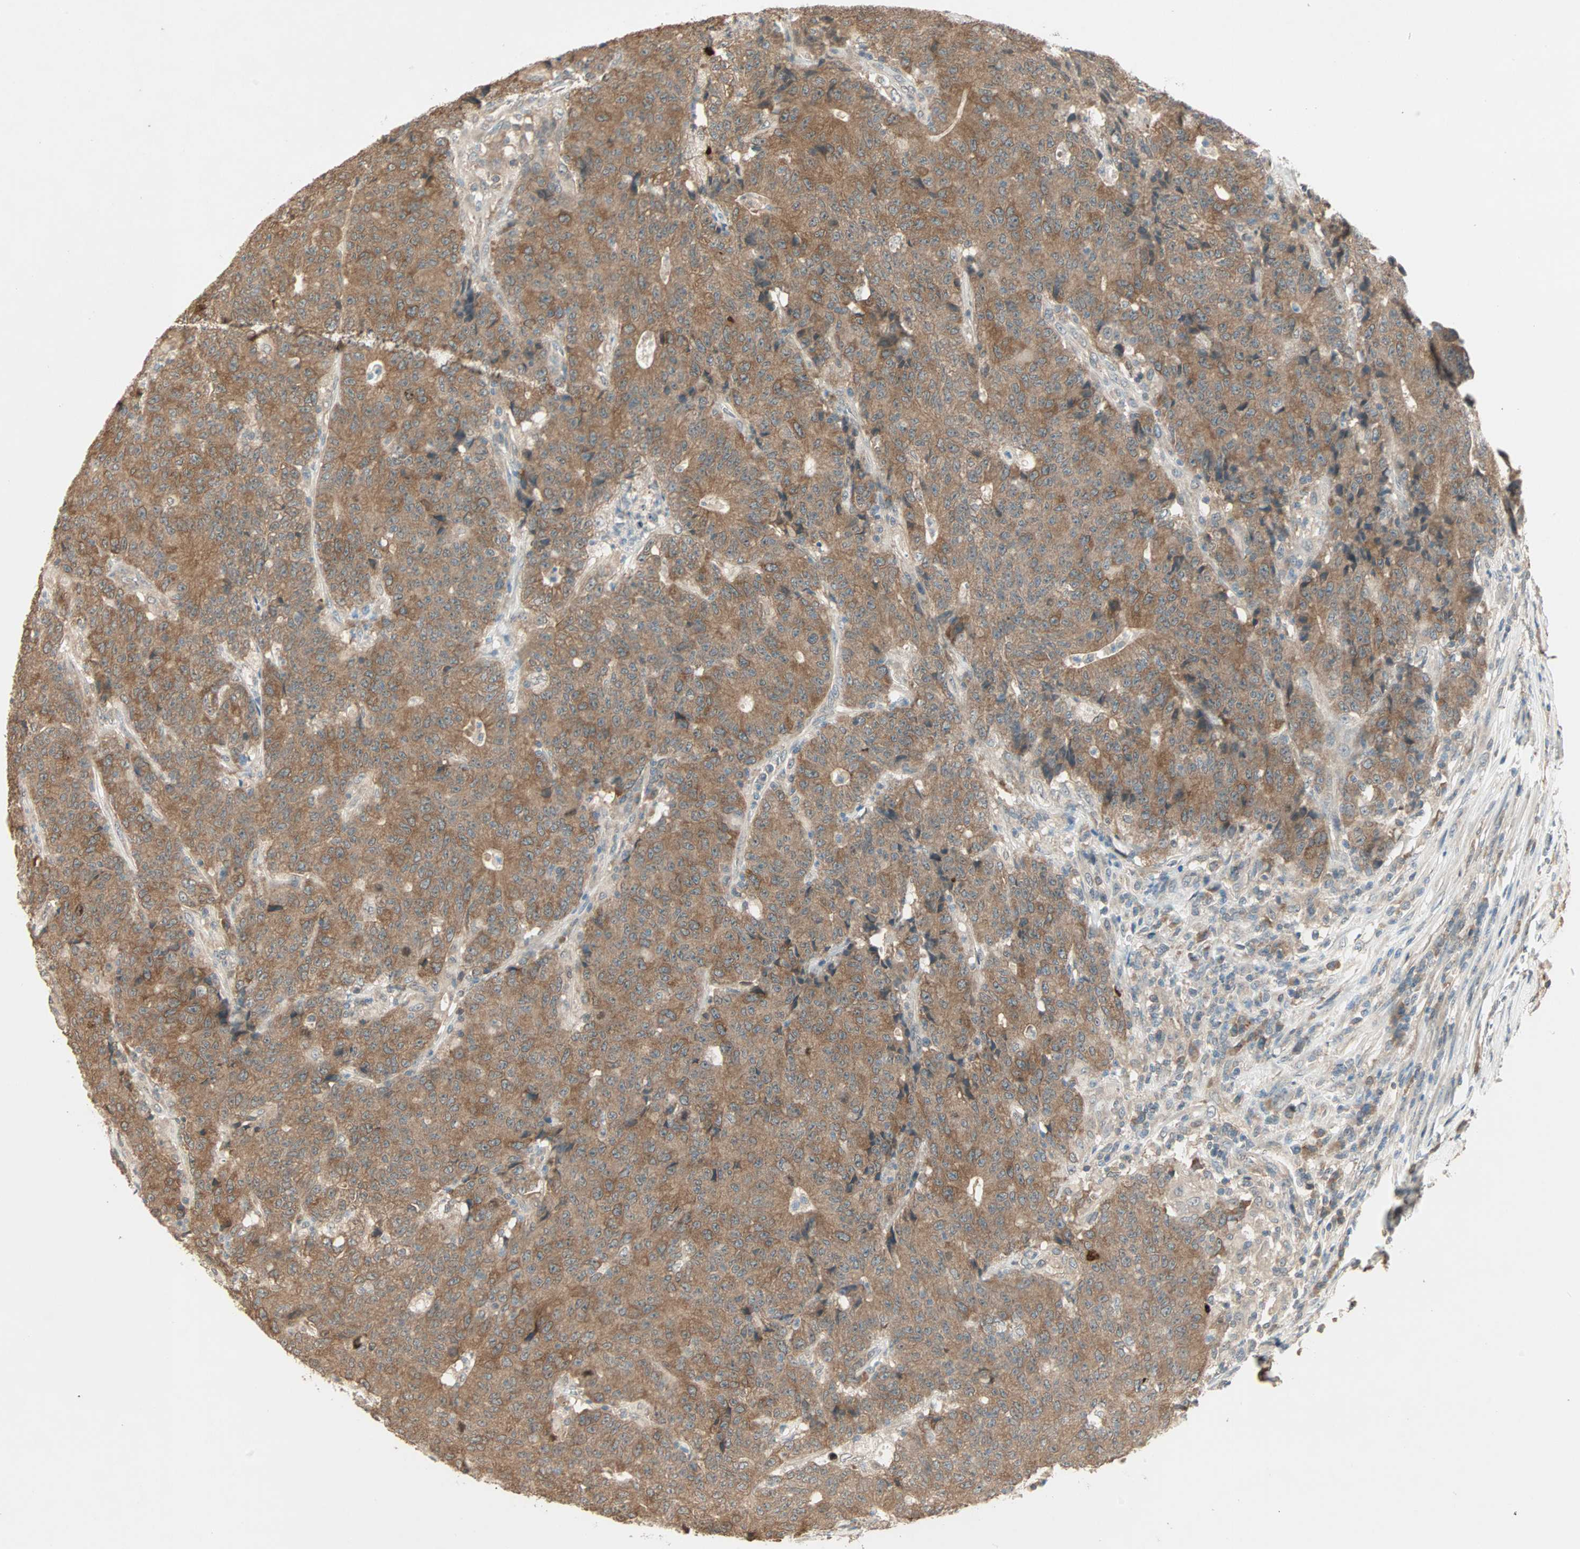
{"staining": {"intensity": "moderate", "quantity": ">75%", "location": "cytoplasmic/membranous"}, "tissue": "colorectal cancer", "cell_type": "Tumor cells", "image_type": "cancer", "snomed": [{"axis": "morphology", "description": "Normal tissue, NOS"}, {"axis": "morphology", "description": "Adenocarcinoma, NOS"}, {"axis": "topography", "description": "Colon"}], "caption": "Colorectal cancer (adenocarcinoma) tissue demonstrates moderate cytoplasmic/membranous positivity in approximately >75% of tumor cells (DAB = brown stain, brightfield microscopy at high magnification).", "gene": "TTF2", "patient": {"sex": "female", "age": 75}}